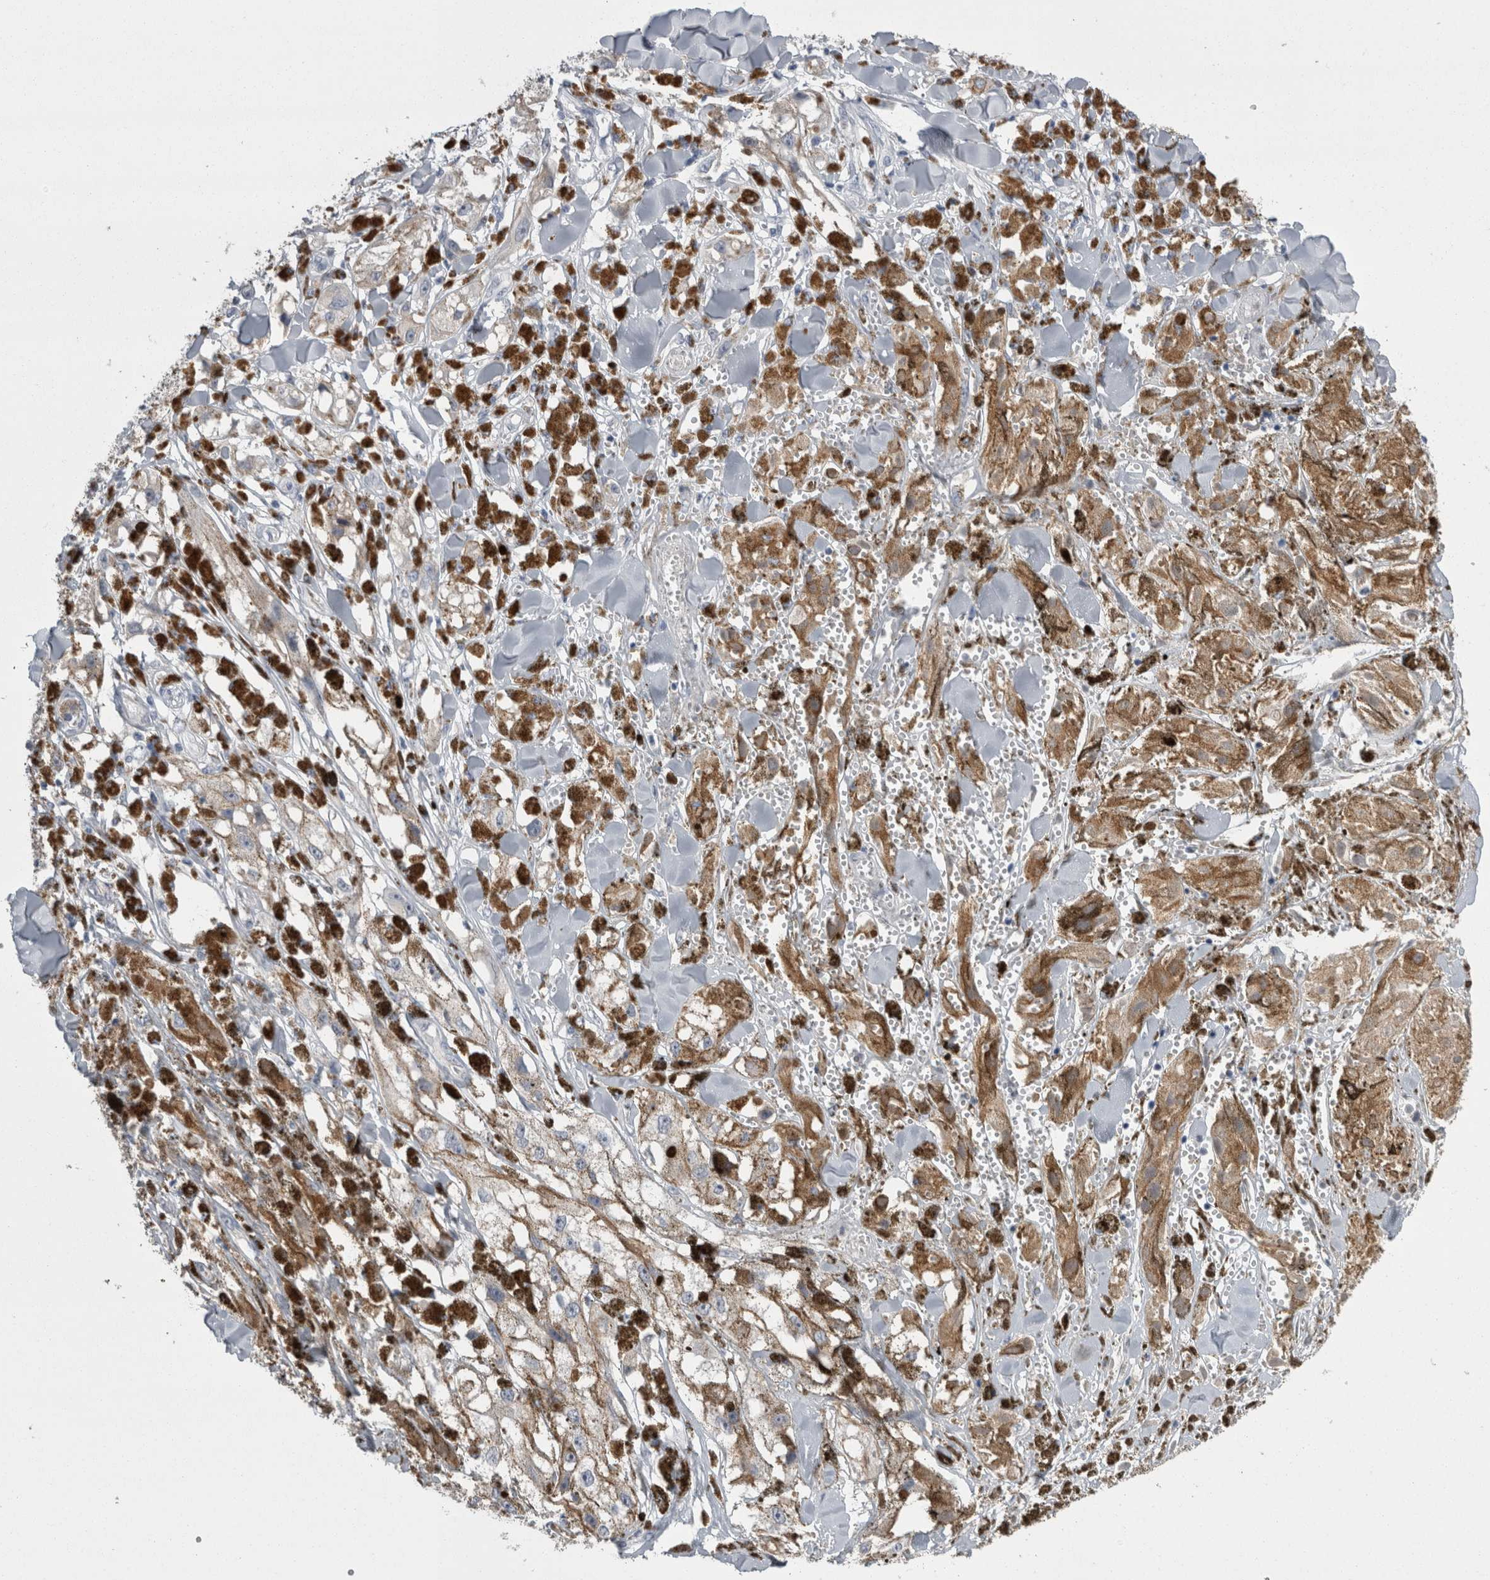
{"staining": {"intensity": "negative", "quantity": "none", "location": "none"}, "tissue": "melanoma", "cell_type": "Tumor cells", "image_type": "cancer", "snomed": [{"axis": "morphology", "description": "Malignant melanoma, NOS"}, {"axis": "topography", "description": "Skin"}], "caption": "A high-resolution micrograph shows immunohistochemistry (IHC) staining of melanoma, which shows no significant staining in tumor cells. (Brightfield microscopy of DAB (3,3'-diaminobenzidine) IHC at high magnification).", "gene": "REG1A", "patient": {"sex": "male", "age": 88}}